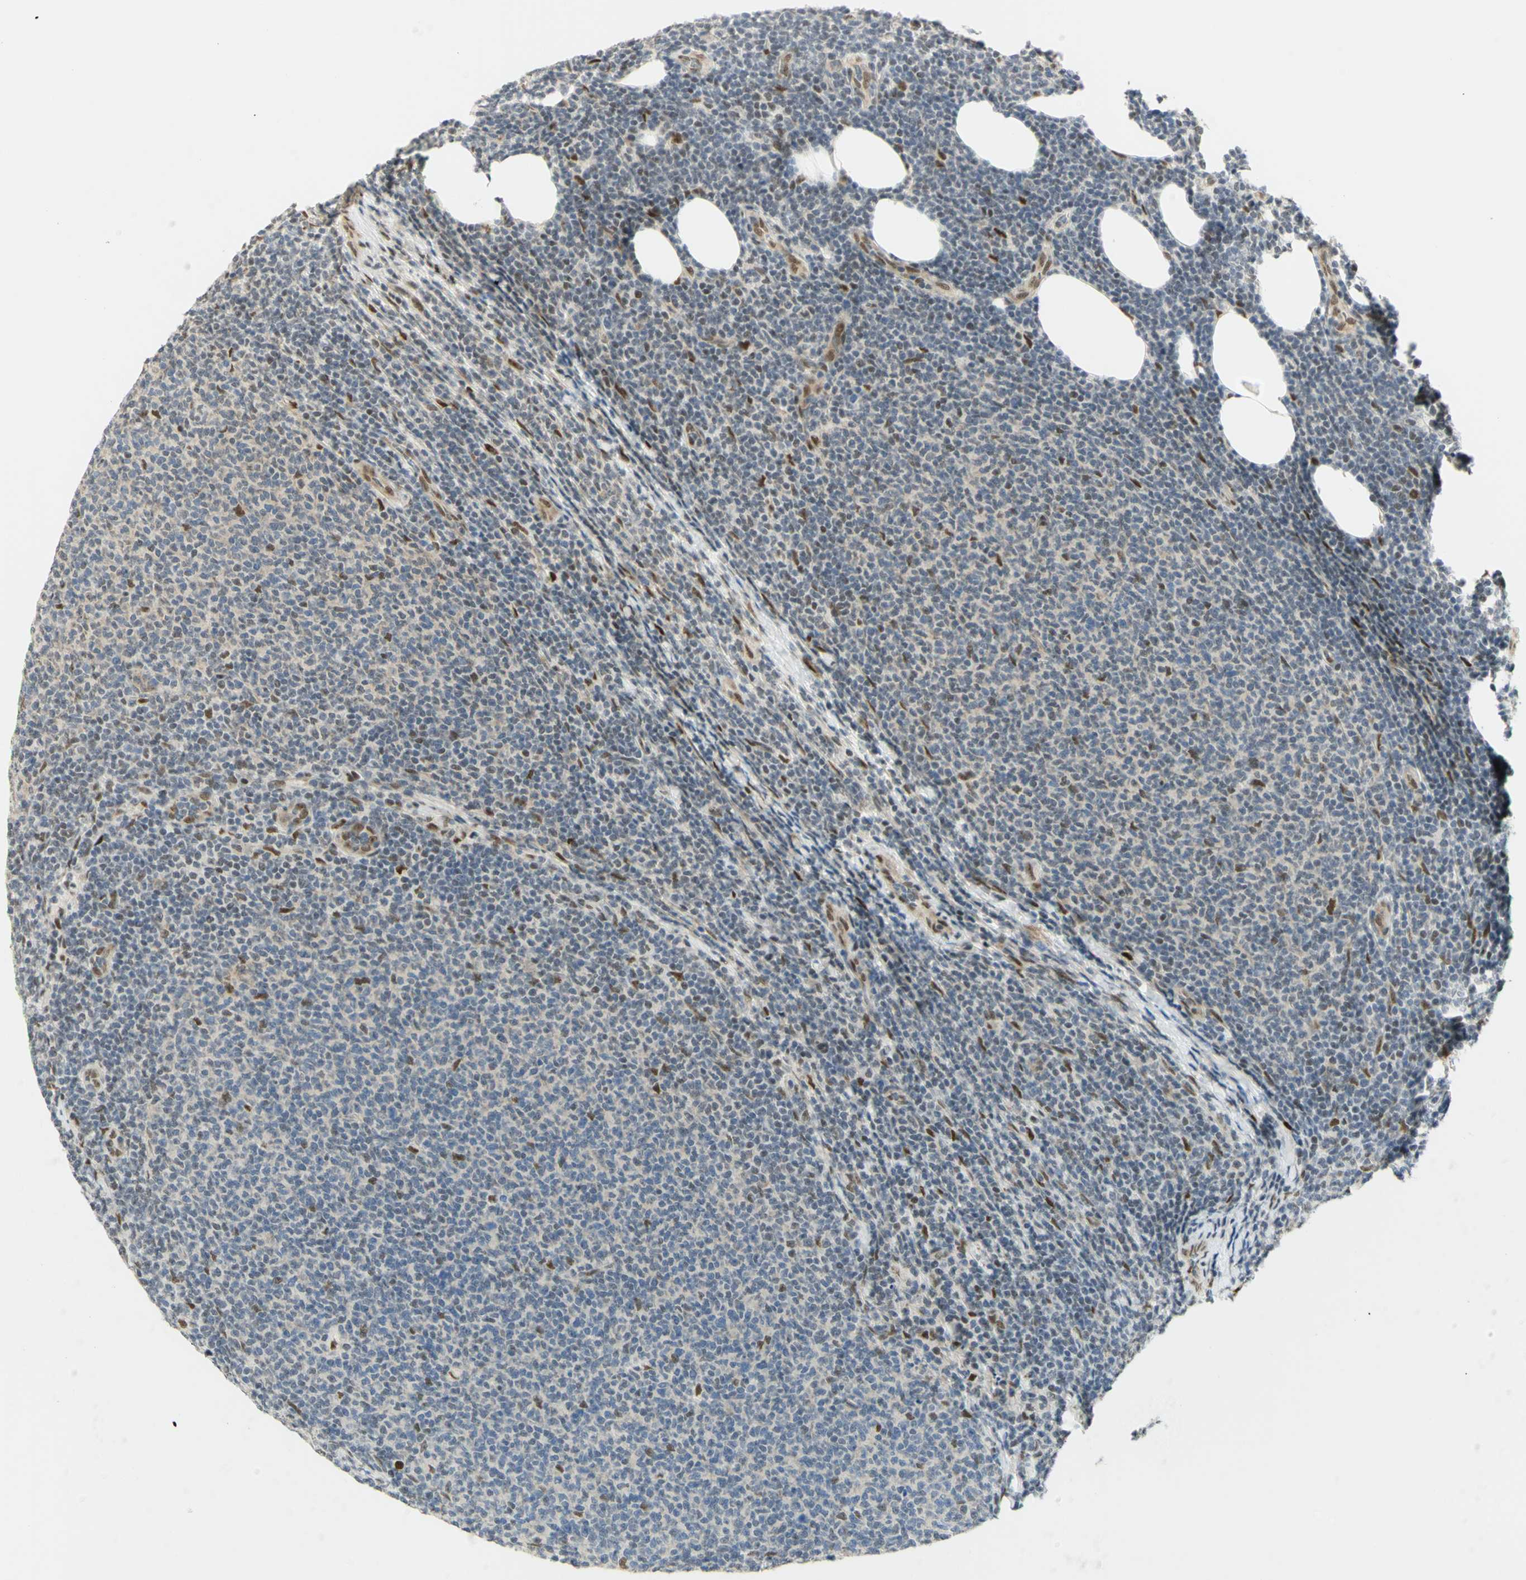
{"staining": {"intensity": "weak", "quantity": "25%-75%", "location": "nuclear"}, "tissue": "lymphoma", "cell_type": "Tumor cells", "image_type": "cancer", "snomed": [{"axis": "morphology", "description": "Malignant lymphoma, non-Hodgkin's type, Low grade"}, {"axis": "topography", "description": "Lymph node"}], "caption": "Malignant lymphoma, non-Hodgkin's type (low-grade) stained with immunohistochemistry exhibits weak nuclear expression in approximately 25%-75% of tumor cells.", "gene": "DDX1", "patient": {"sex": "male", "age": 66}}